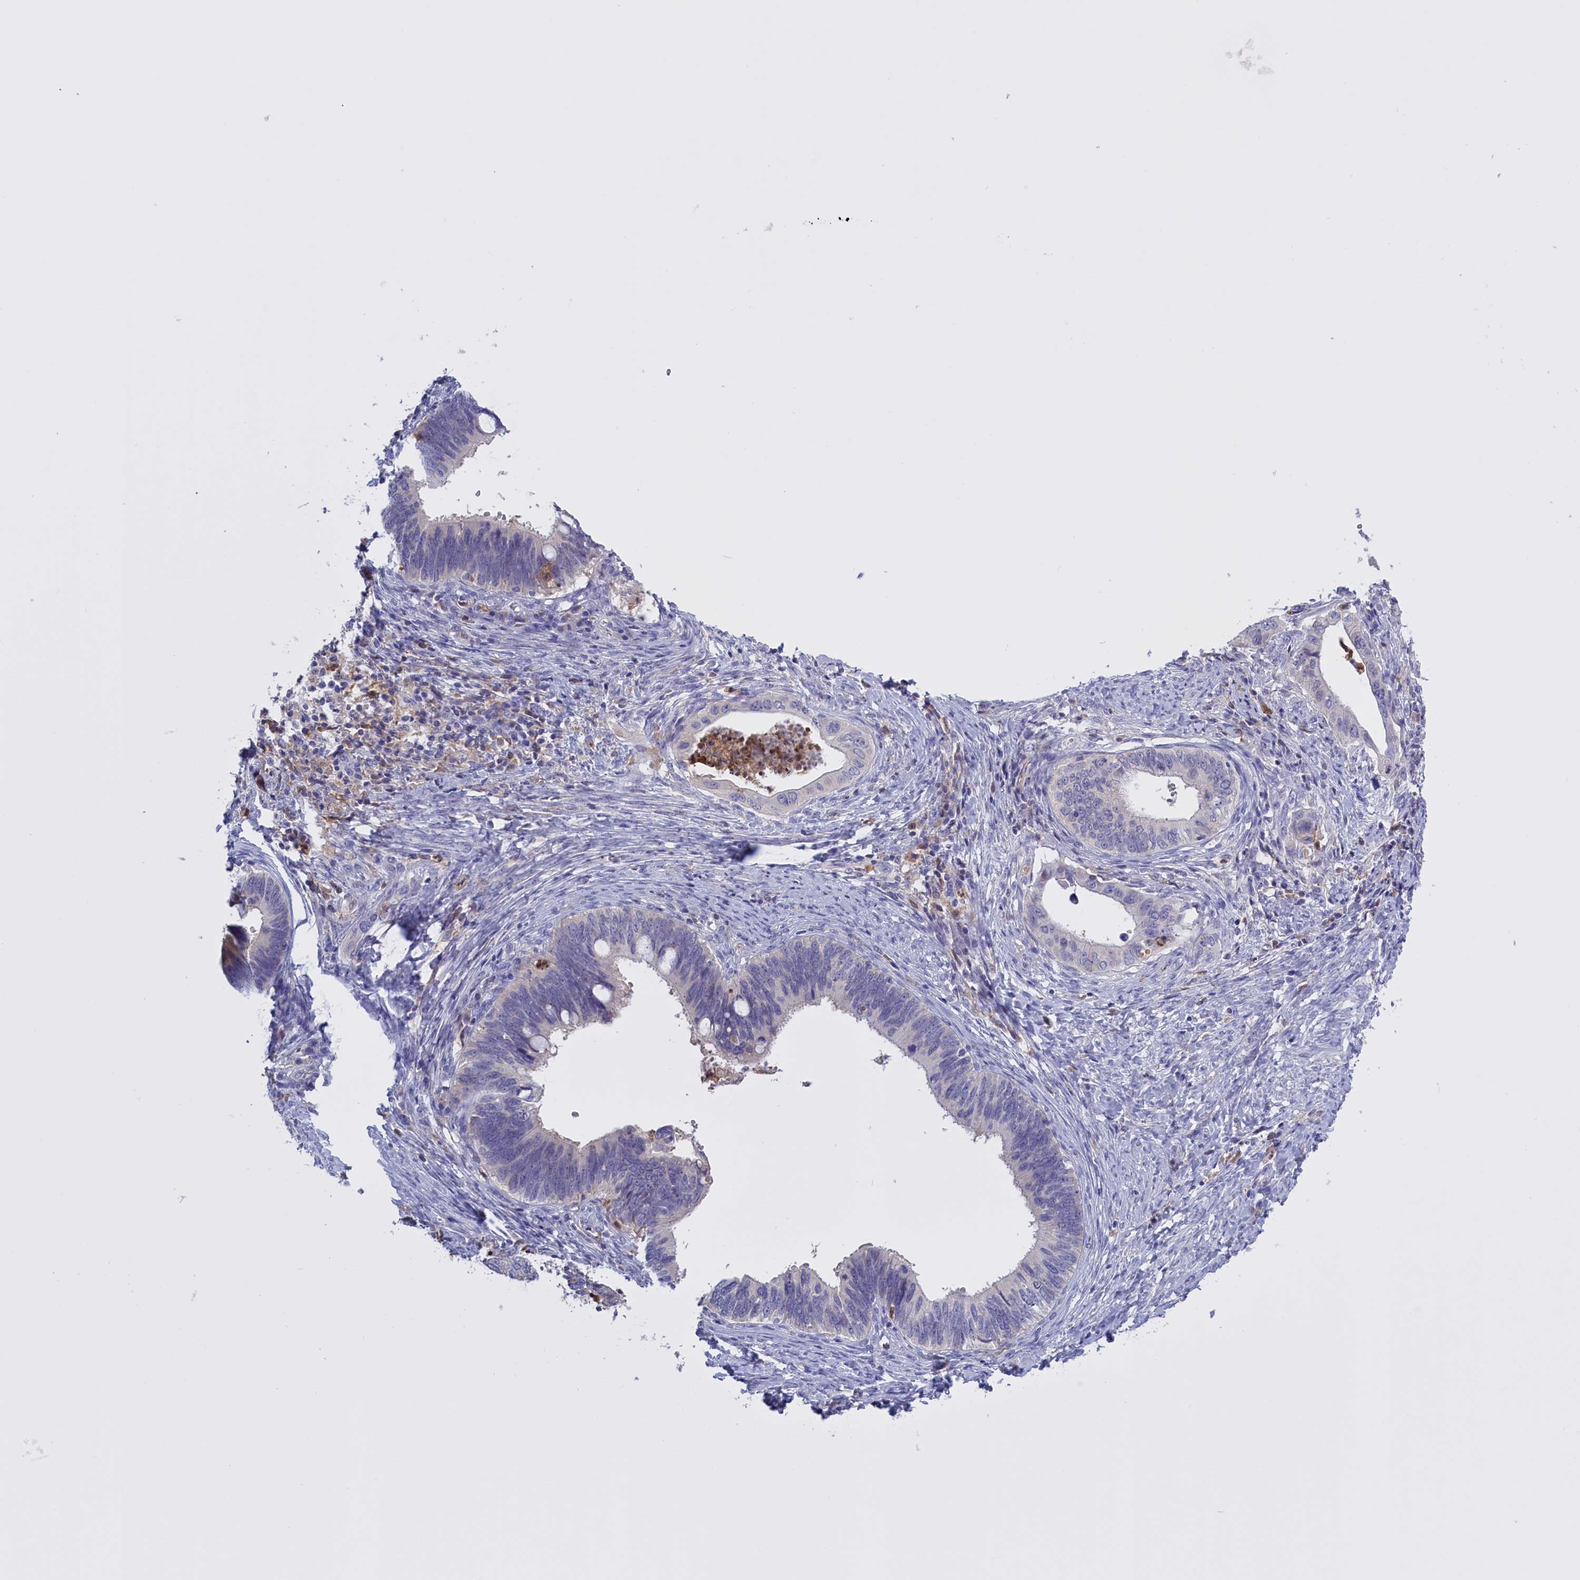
{"staining": {"intensity": "negative", "quantity": "none", "location": "none"}, "tissue": "cervical cancer", "cell_type": "Tumor cells", "image_type": "cancer", "snomed": [{"axis": "morphology", "description": "Adenocarcinoma, NOS"}, {"axis": "topography", "description": "Cervix"}], "caption": "IHC photomicrograph of cervical cancer stained for a protein (brown), which exhibits no staining in tumor cells.", "gene": "FAM149B1", "patient": {"sex": "female", "age": 42}}